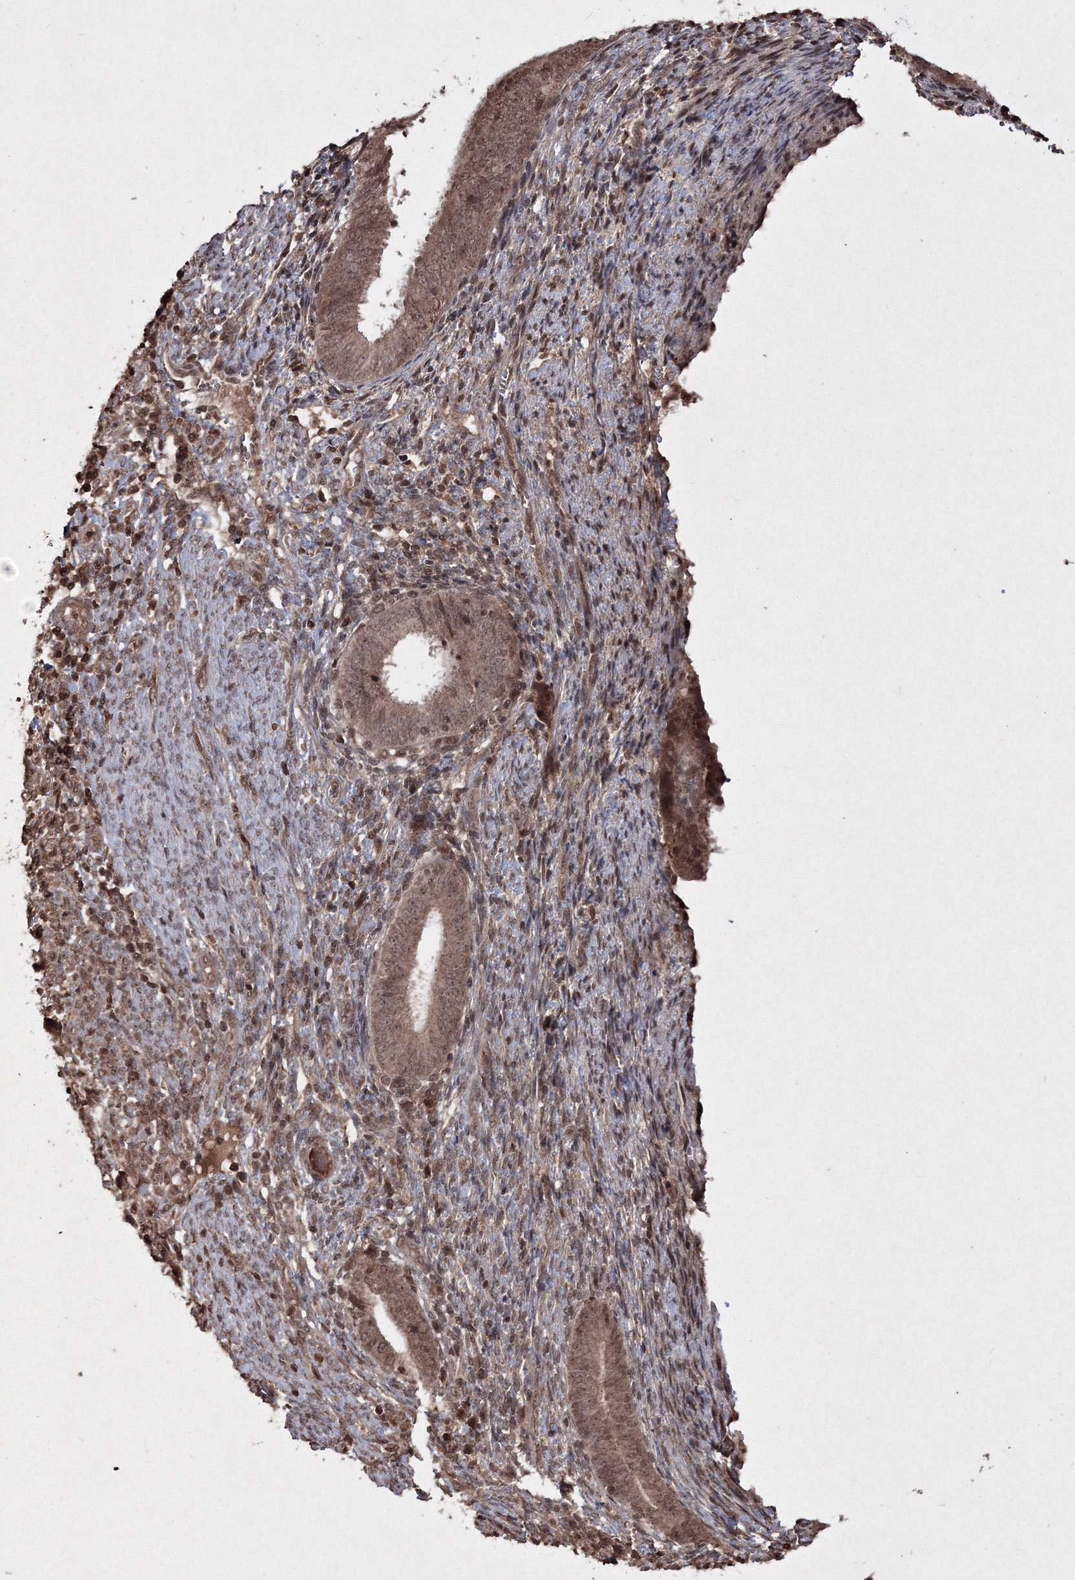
{"staining": {"intensity": "moderate", "quantity": ">75%", "location": "cytoplasmic/membranous,nuclear"}, "tissue": "endometrial cancer", "cell_type": "Tumor cells", "image_type": "cancer", "snomed": [{"axis": "morphology", "description": "Adenocarcinoma, NOS"}, {"axis": "topography", "description": "Endometrium"}], "caption": "DAB immunohistochemical staining of human endometrial cancer (adenocarcinoma) reveals moderate cytoplasmic/membranous and nuclear protein expression in about >75% of tumor cells. (DAB IHC with brightfield microscopy, high magnification).", "gene": "PEX13", "patient": {"sex": "female", "age": 51}}